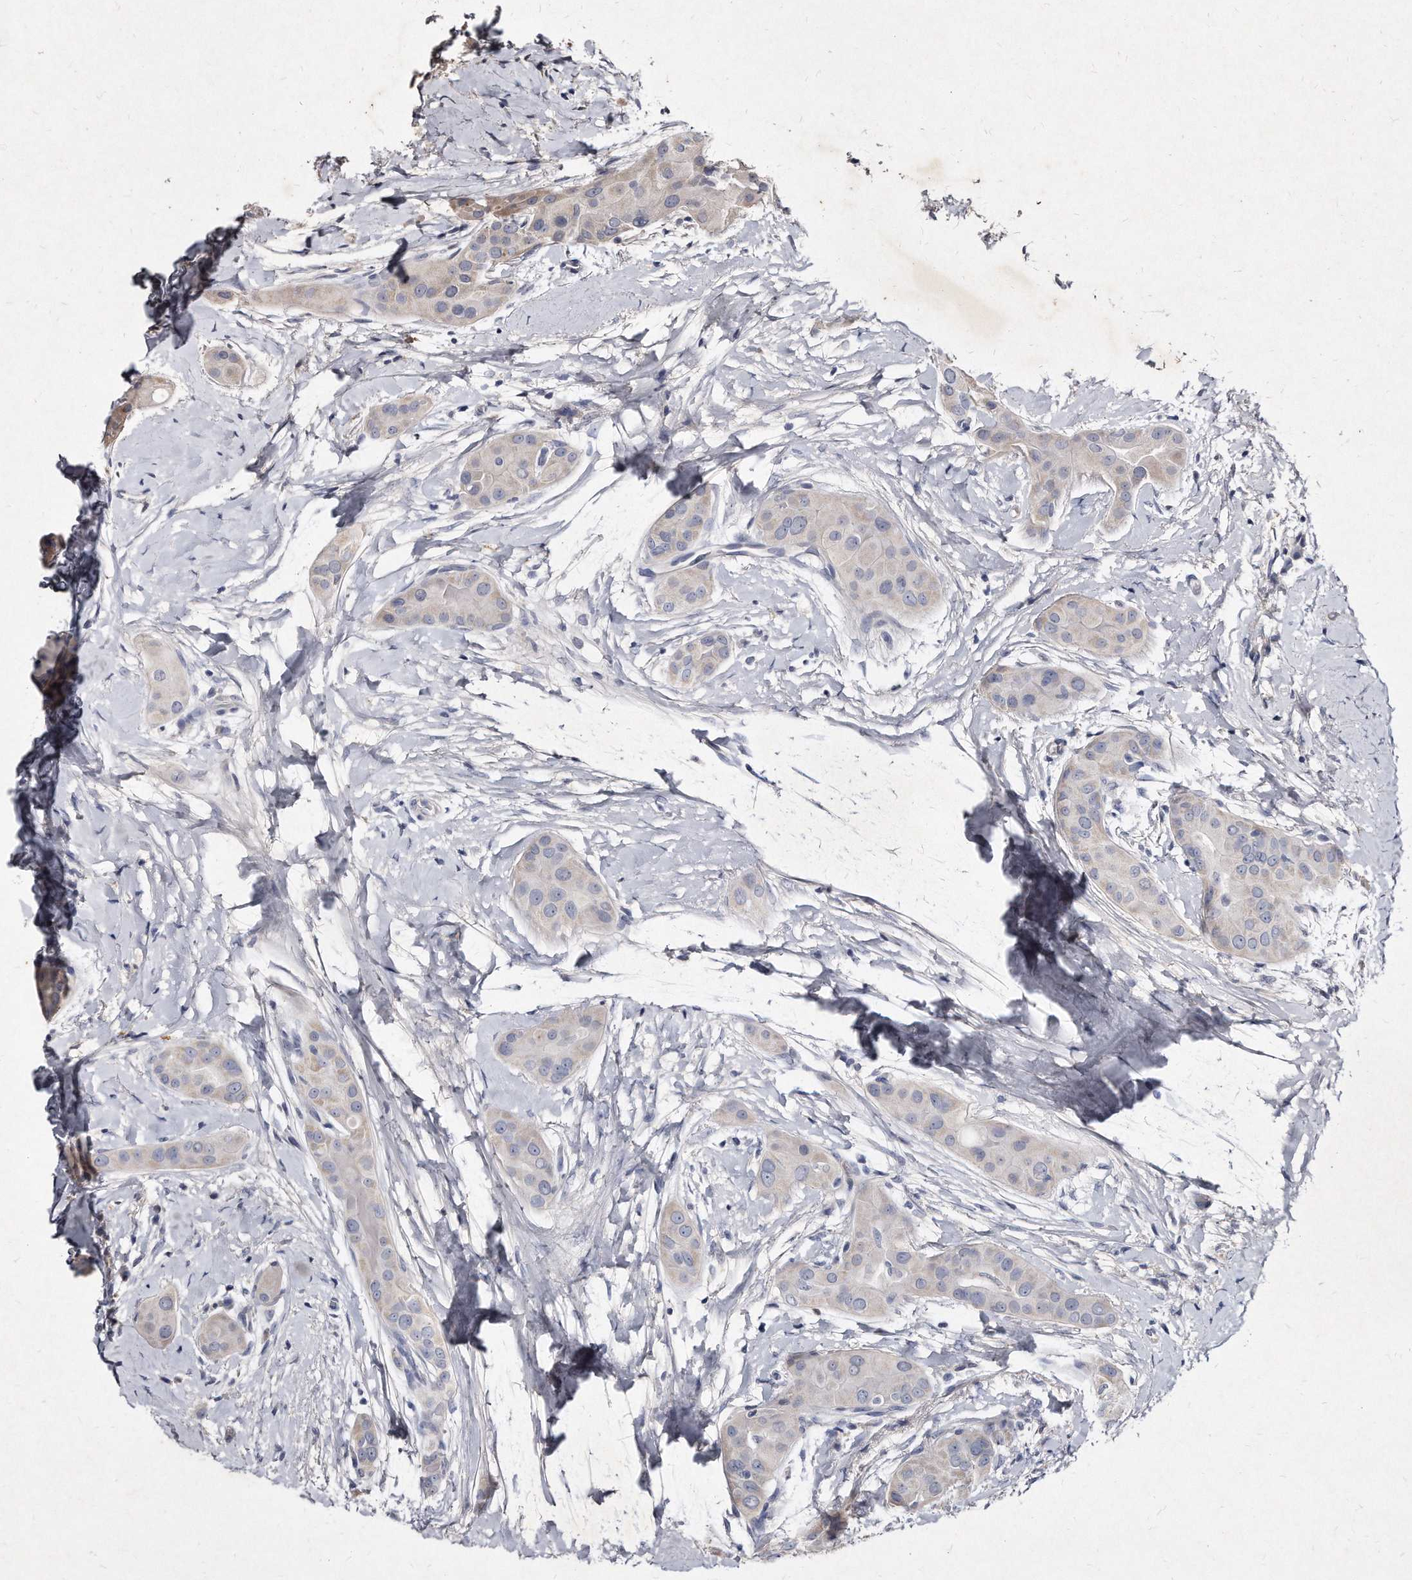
{"staining": {"intensity": "negative", "quantity": "none", "location": "none"}, "tissue": "thyroid cancer", "cell_type": "Tumor cells", "image_type": "cancer", "snomed": [{"axis": "morphology", "description": "Papillary adenocarcinoma, NOS"}, {"axis": "topography", "description": "Thyroid gland"}], "caption": "Tumor cells are negative for brown protein staining in thyroid papillary adenocarcinoma.", "gene": "KLHDC3", "patient": {"sex": "male", "age": 33}}